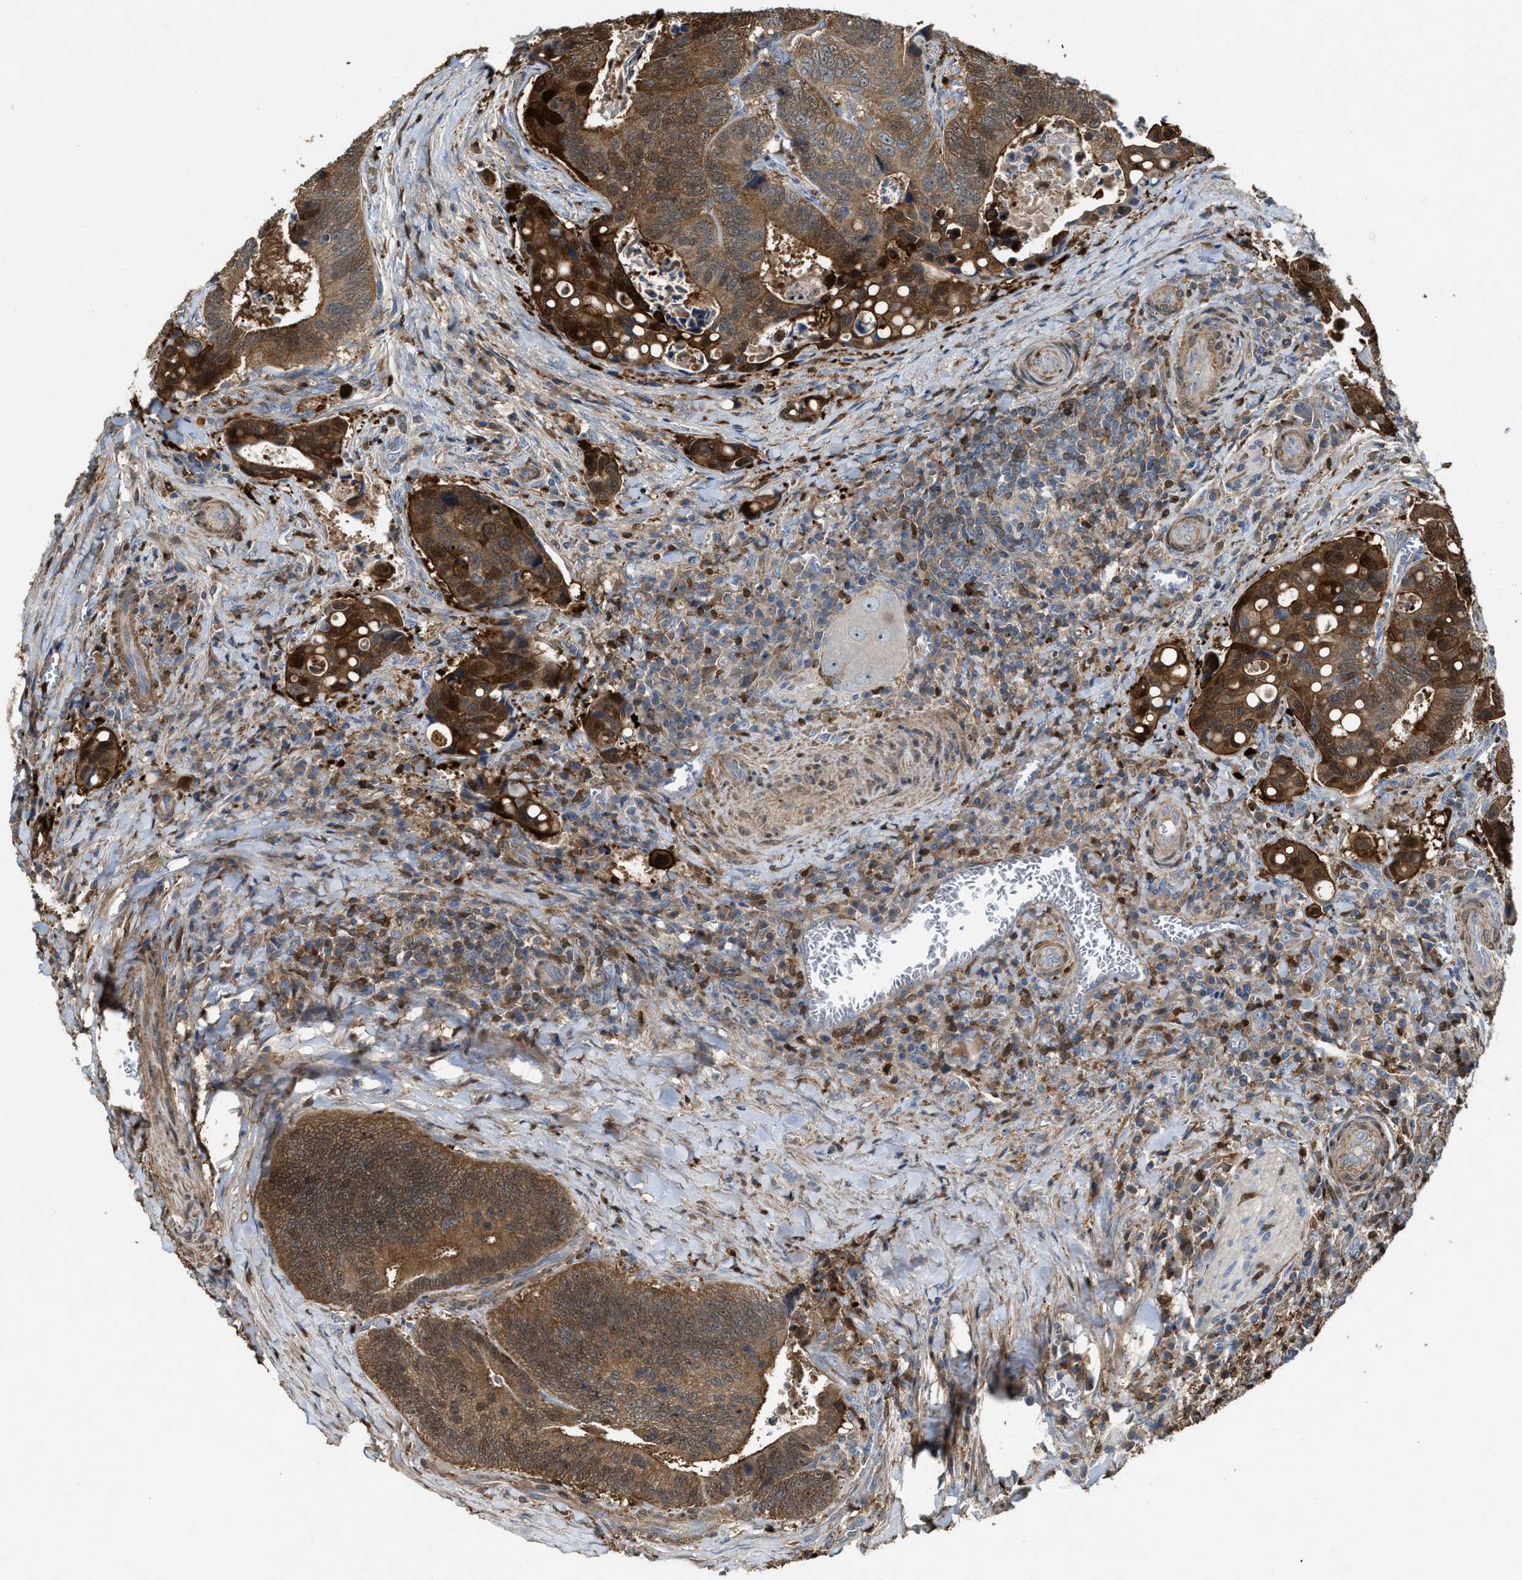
{"staining": {"intensity": "moderate", "quantity": ">75%", "location": "cytoplasmic/membranous"}, "tissue": "colorectal cancer", "cell_type": "Tumor cells", "image_type": "cancer", "snomed": [{"axis": "morphology", "description": "Inflammation, NOS"}, {"axis": "morphology", "description": "Adenocarcinoma, NOS"}, {"axis": "topography", "description": "Colon"}], "caption": "Brown immunohistochemical staining in human colorectal cancer (adenocarcinoma) reveals moderate cytoplasmic/membranous staining in about >75% of tumor cells. (DAB (3,3'-diaminobenzidine) = brown stain, brightfield microscopy at high magnification).", "gene": "SERPINB5", "patient": {"sex": "male", "age": 72}}